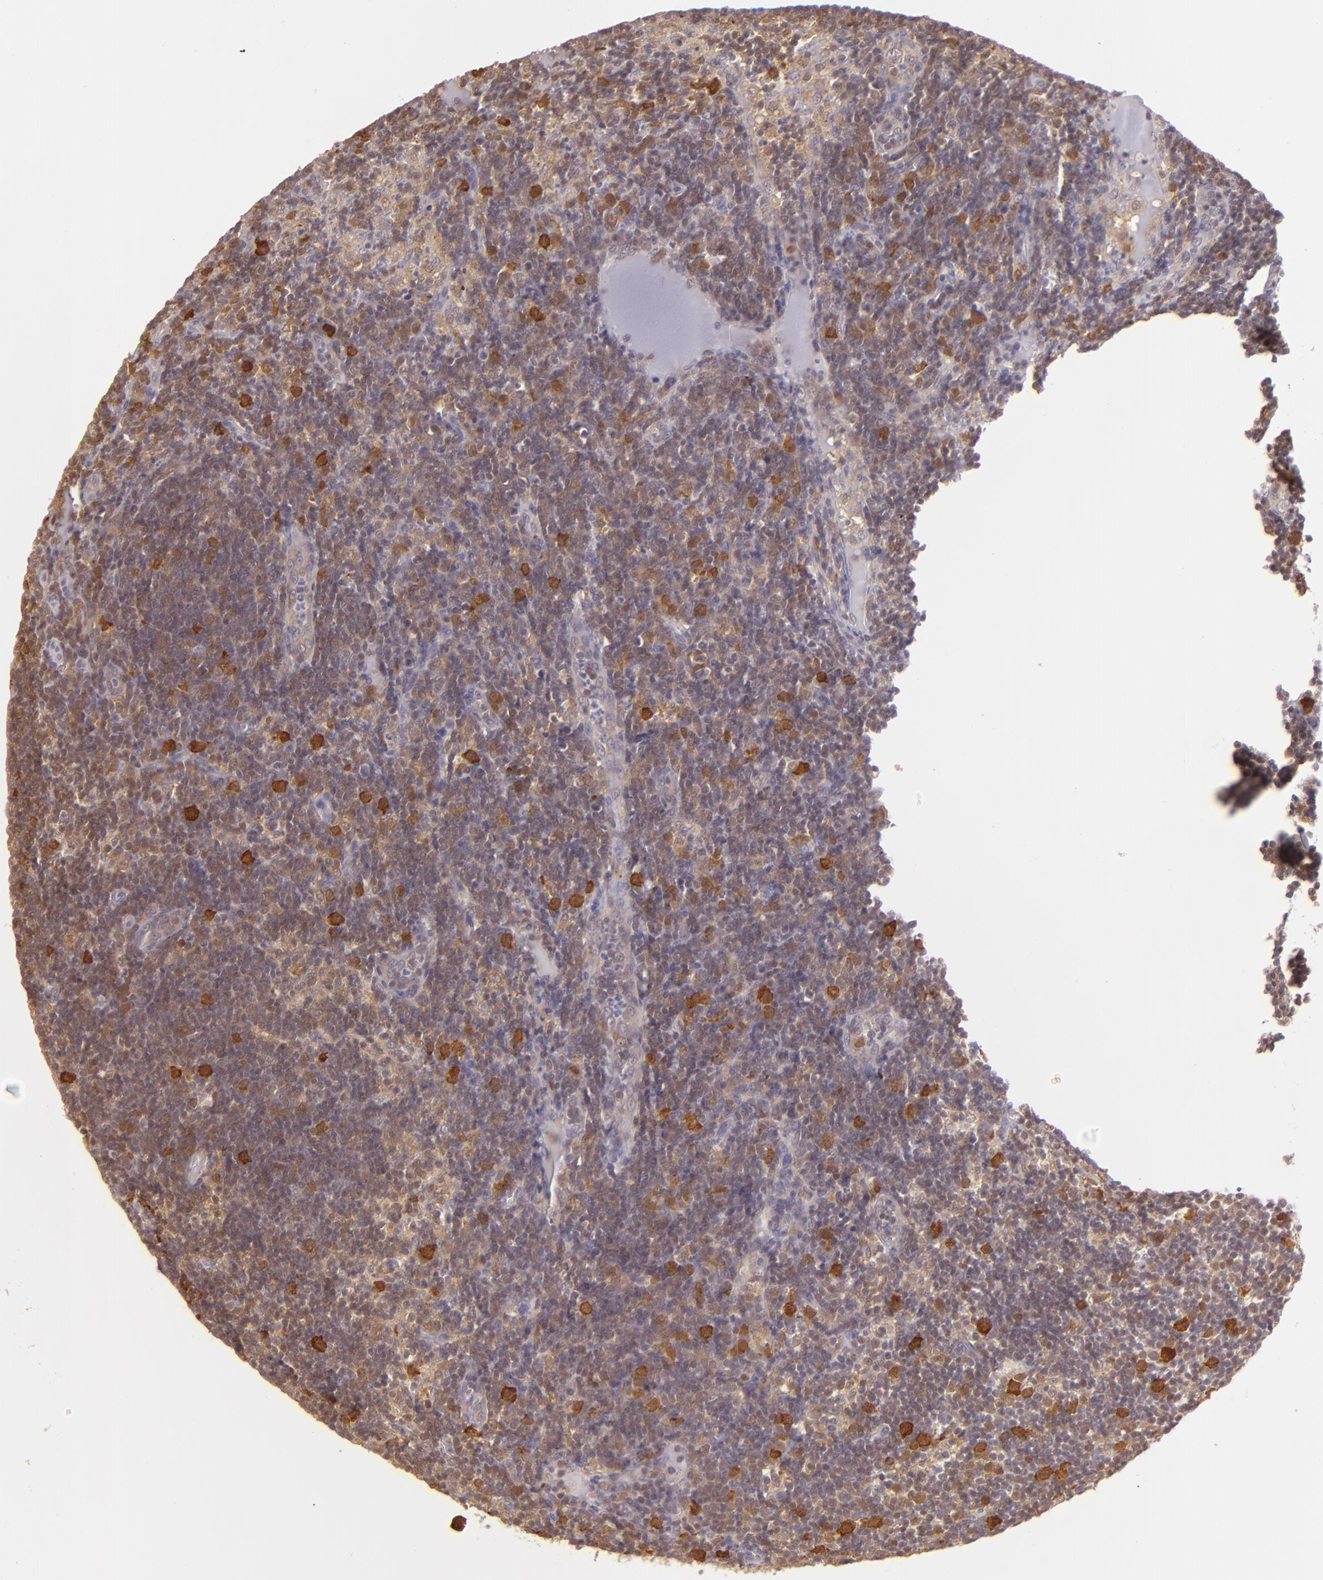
{"staining": {"intensity": "strong", "quantity": ">75%", "location": "cytoplasmic/membranous"}, "tissue": "lymph node", "cell_type": "Germinal center cells", "image_type": "normal", "snomed": [{"axis": "morphology", "description": "Normal tissue, NOS"}, {"axis": "morphology", "description": "Inflammation, NOS"}, {"axis": "topography", "description": "Lymph node"}, {"axis": "topography", "description": "Salivary gland"}], "caption": "Immunohistochemical staining of normal lymph node displays high levels of strong cytoplasmic/membranous positivity in approximately >75% of germinal center cells. Nuclei are stained in blue.", "gene": "HSPH1", "patient": {"sex": "male", "age": 3}}